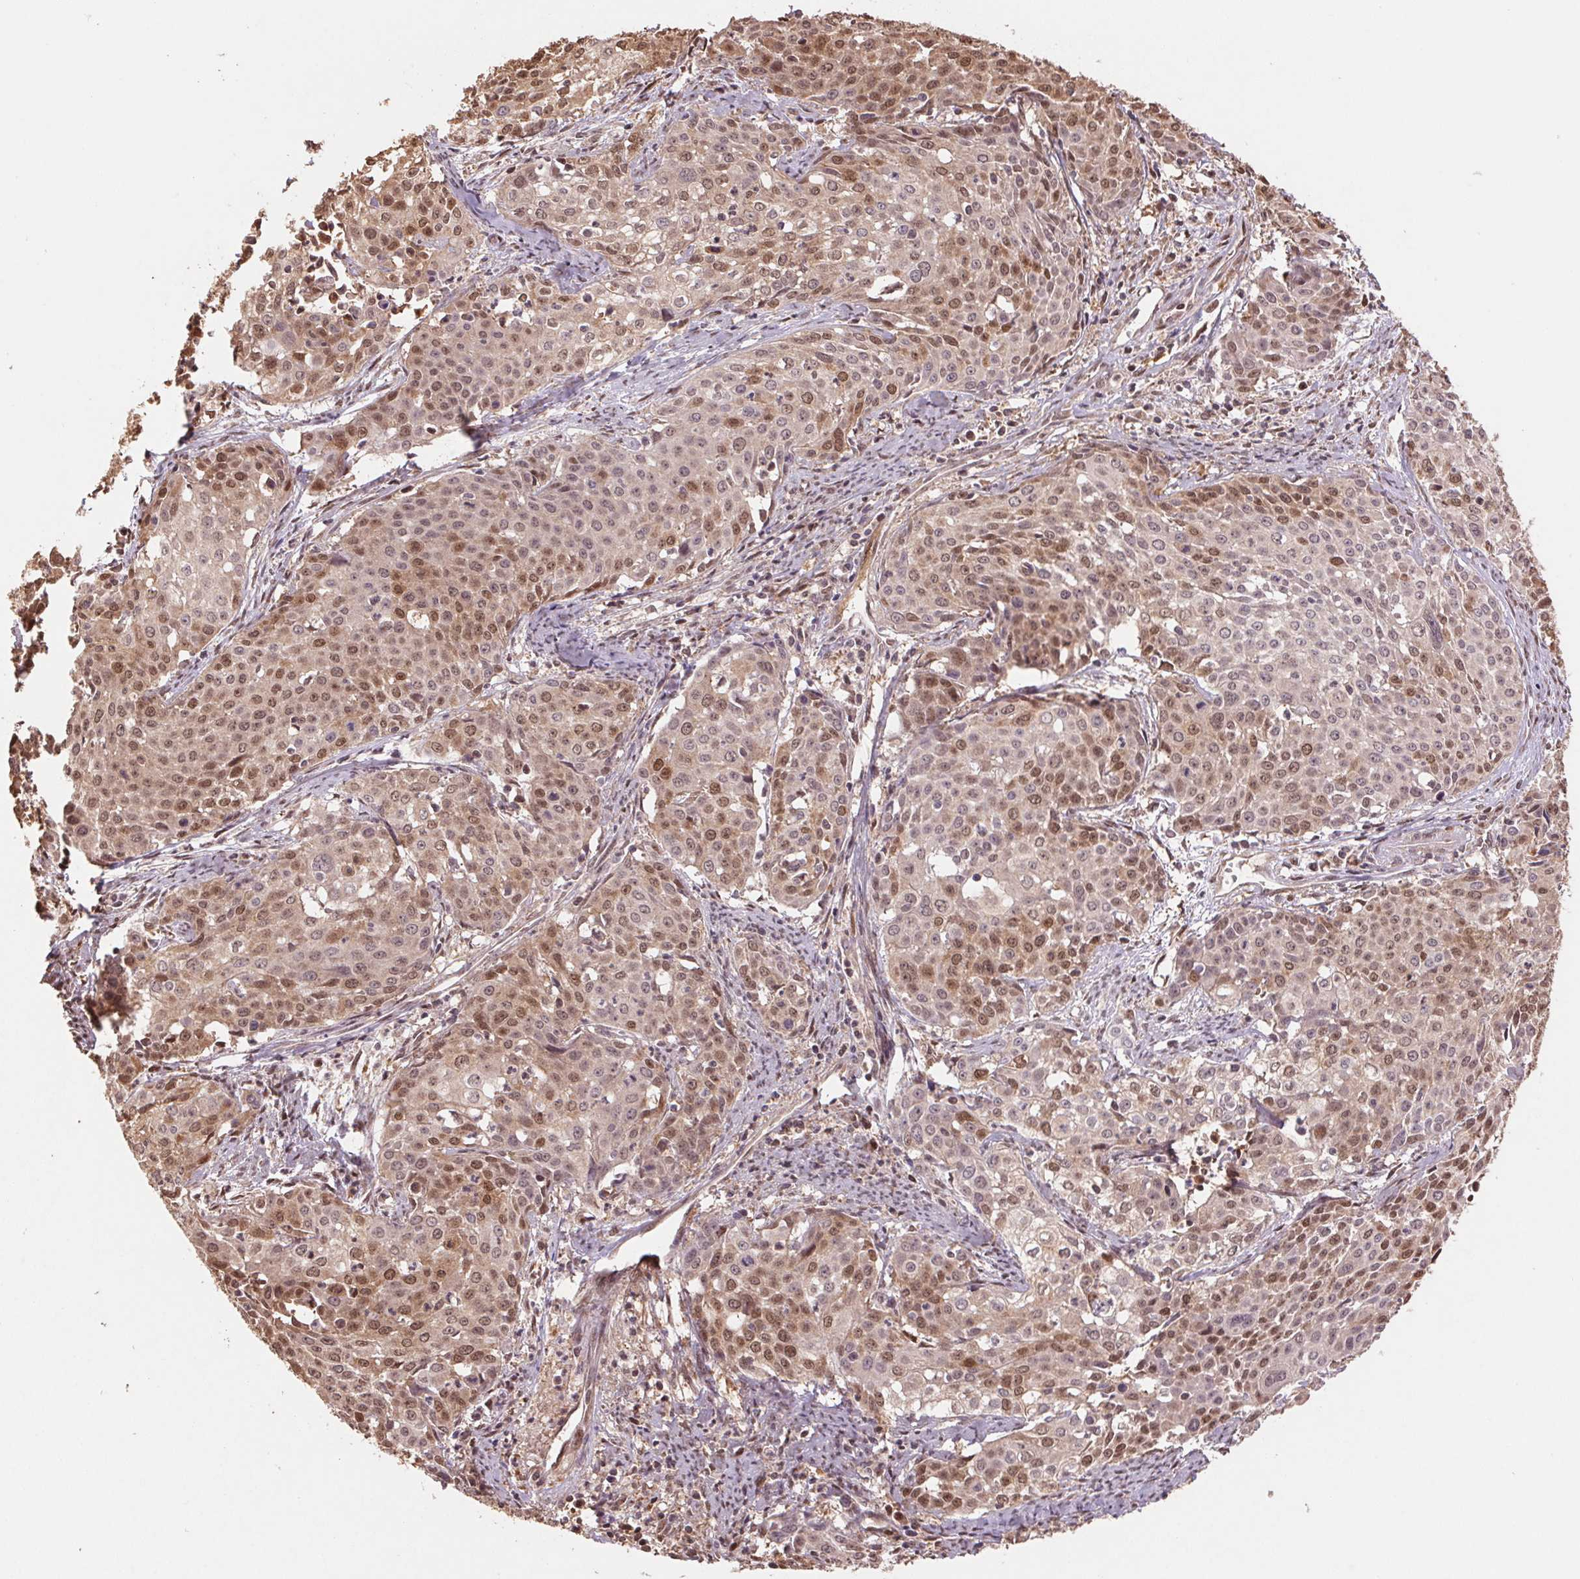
{"staining": {"intensity": "moderate", "quantity": ">75%", "location": "cytoplasmic/membranous,nuclear"}, "tissue": "cervical cancer", "cell_type": "Tumor cells", "image_type": "cancer", "snomed": [{"axis": "morphology", "description": "Squamous cell carcinoma, NOS"}, {"axis": "topography", "description": "Cervix"}], "caption": "A medium amount of moderate cytoplasmic/membranous and nuclear positivity is appreciated in approximately >75% of tumor cells in cervical cancer tissue. (Brightfield microscopy of DAB IHC at high magnification).", "gene": "CUTA", "patient": {"sex": "female", "age": 39}}